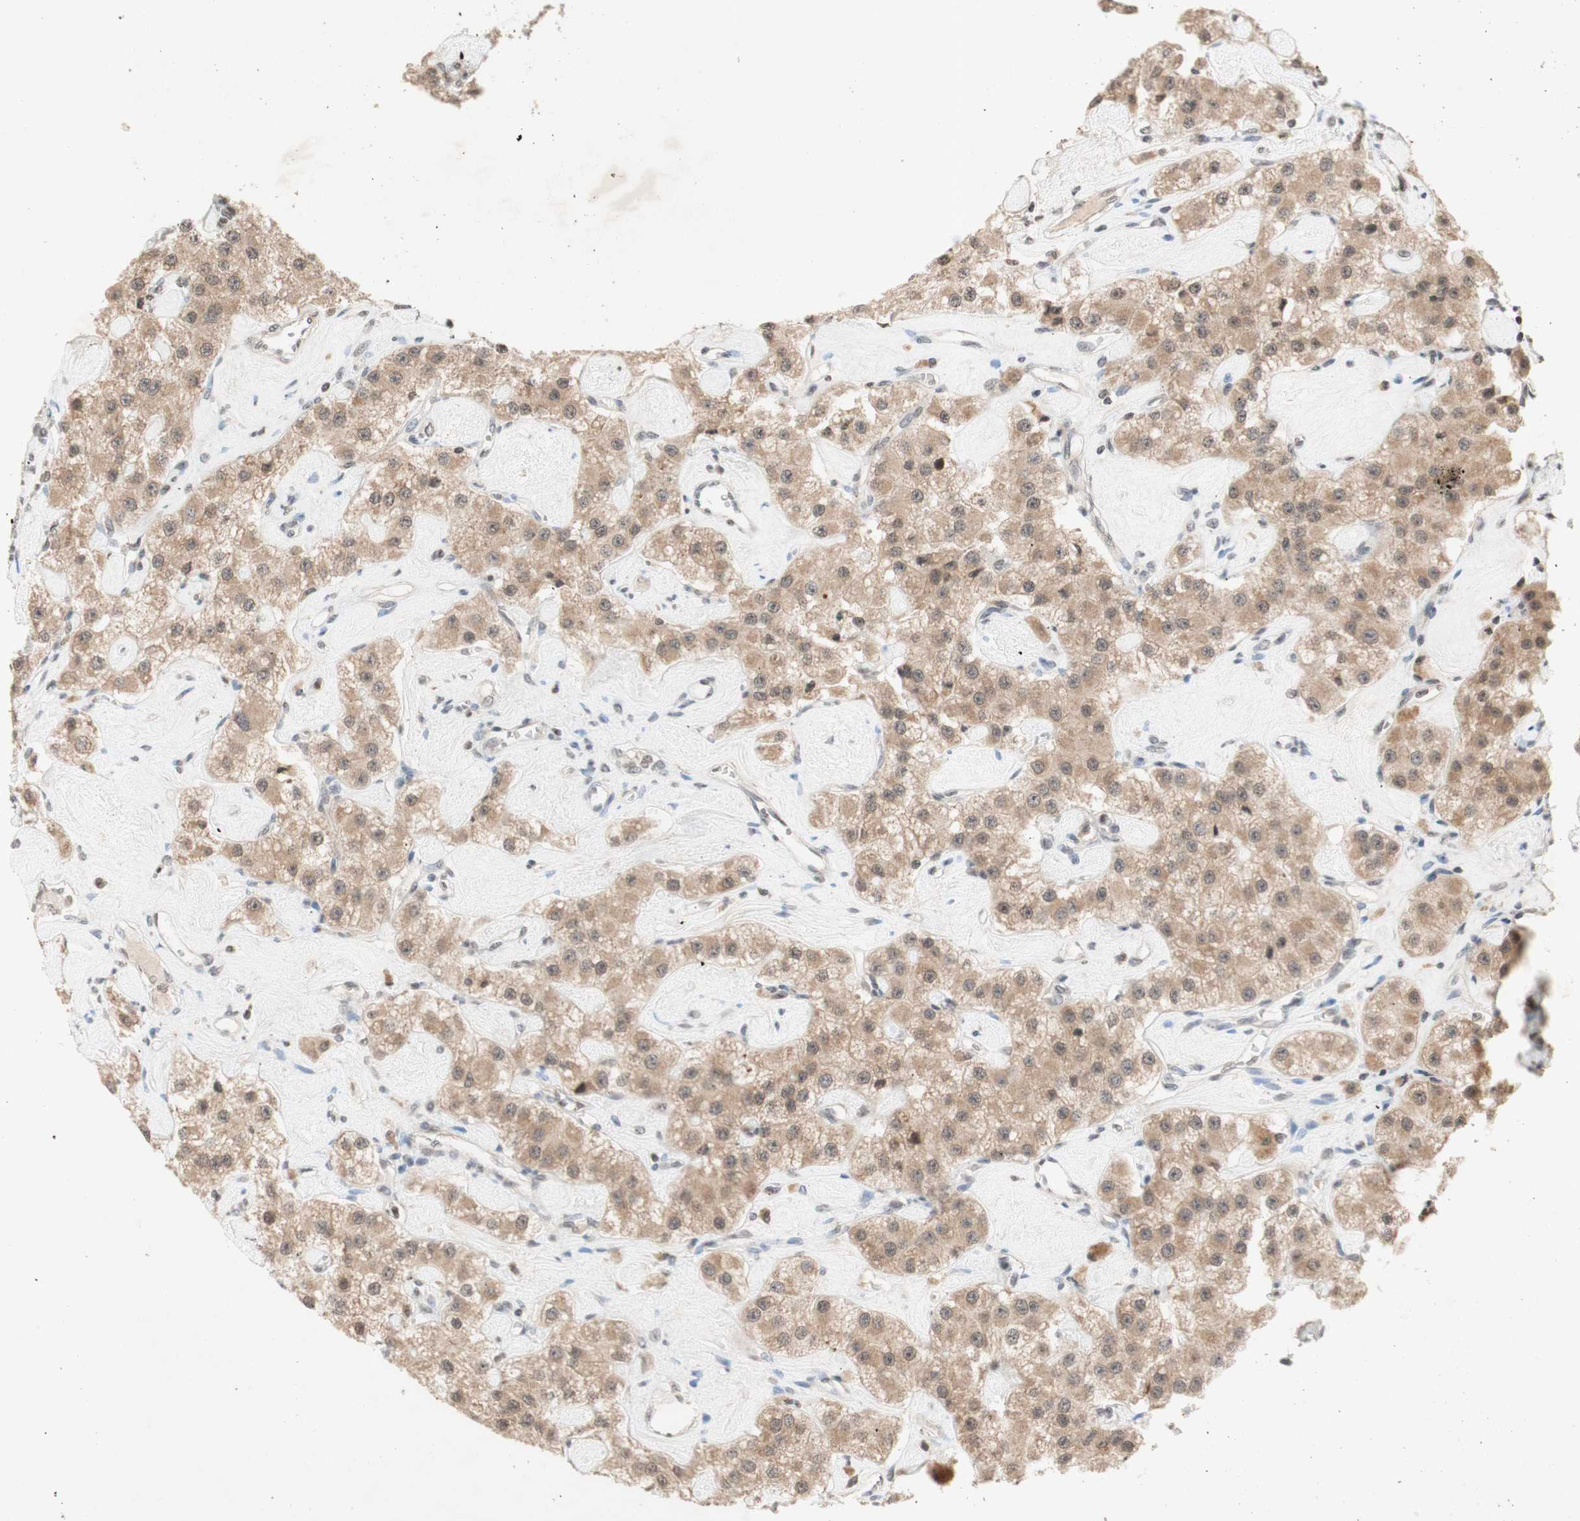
{"staining": {"intensity": "moderate", "quantity": ">75%", "location": "cytoplasmic/membranous"}, "tissue": "carcinoid", "cell_type": "Tumor cells", "image_type": "cancer", "snomed": [{"axis": "morphology", "description": "Carcinoid, malignant, NOS"}, {"axis": "topography", "description": "Pancreas"}], "caption": "Tumor cells show medium levels of moderate cytoplasmic/membranous positivity in about >75% of cells in human carcinoid.", "gene": "GLI1", "patient": {"sex": "male", "age": 41}}